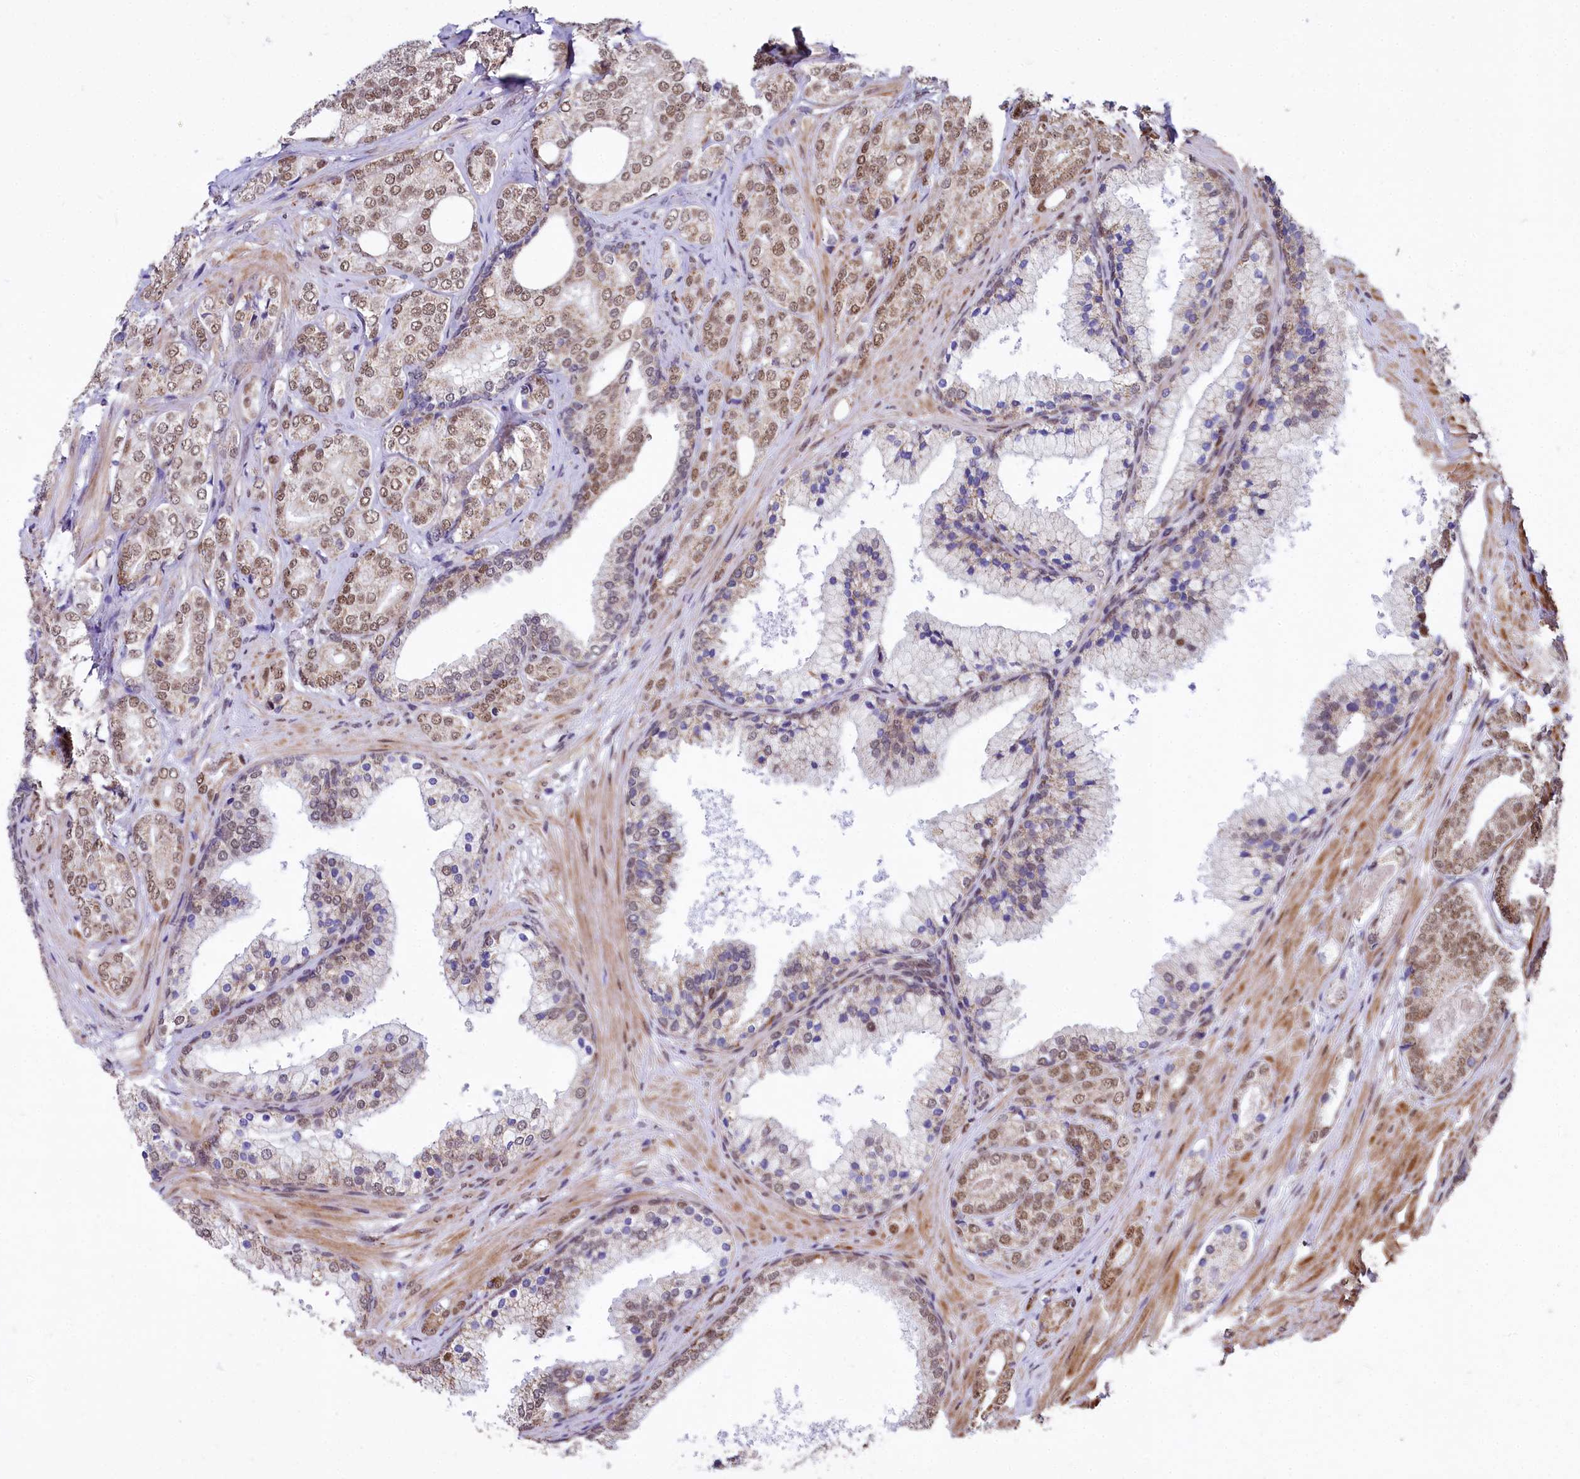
{"staining": {"intensity": "moderate", "quantity": ">75%", "location": "nuclear"}, "tissue": "prostate cancer", "cell_type": "Tumor cells", "image_type": "cancer", "snomed": [{"axis": "morphology", "description": "Adenocarcinoma, High grade"}, {"axis": "topography", "description": "Prostate"}], "caption": "Moderate nuclear protein staining is present in about >75% of tumor cells in prostate high-grade adenocarcinoma.", "gene": "MORN3", "patient": {"sex": "male", "age": 60}}